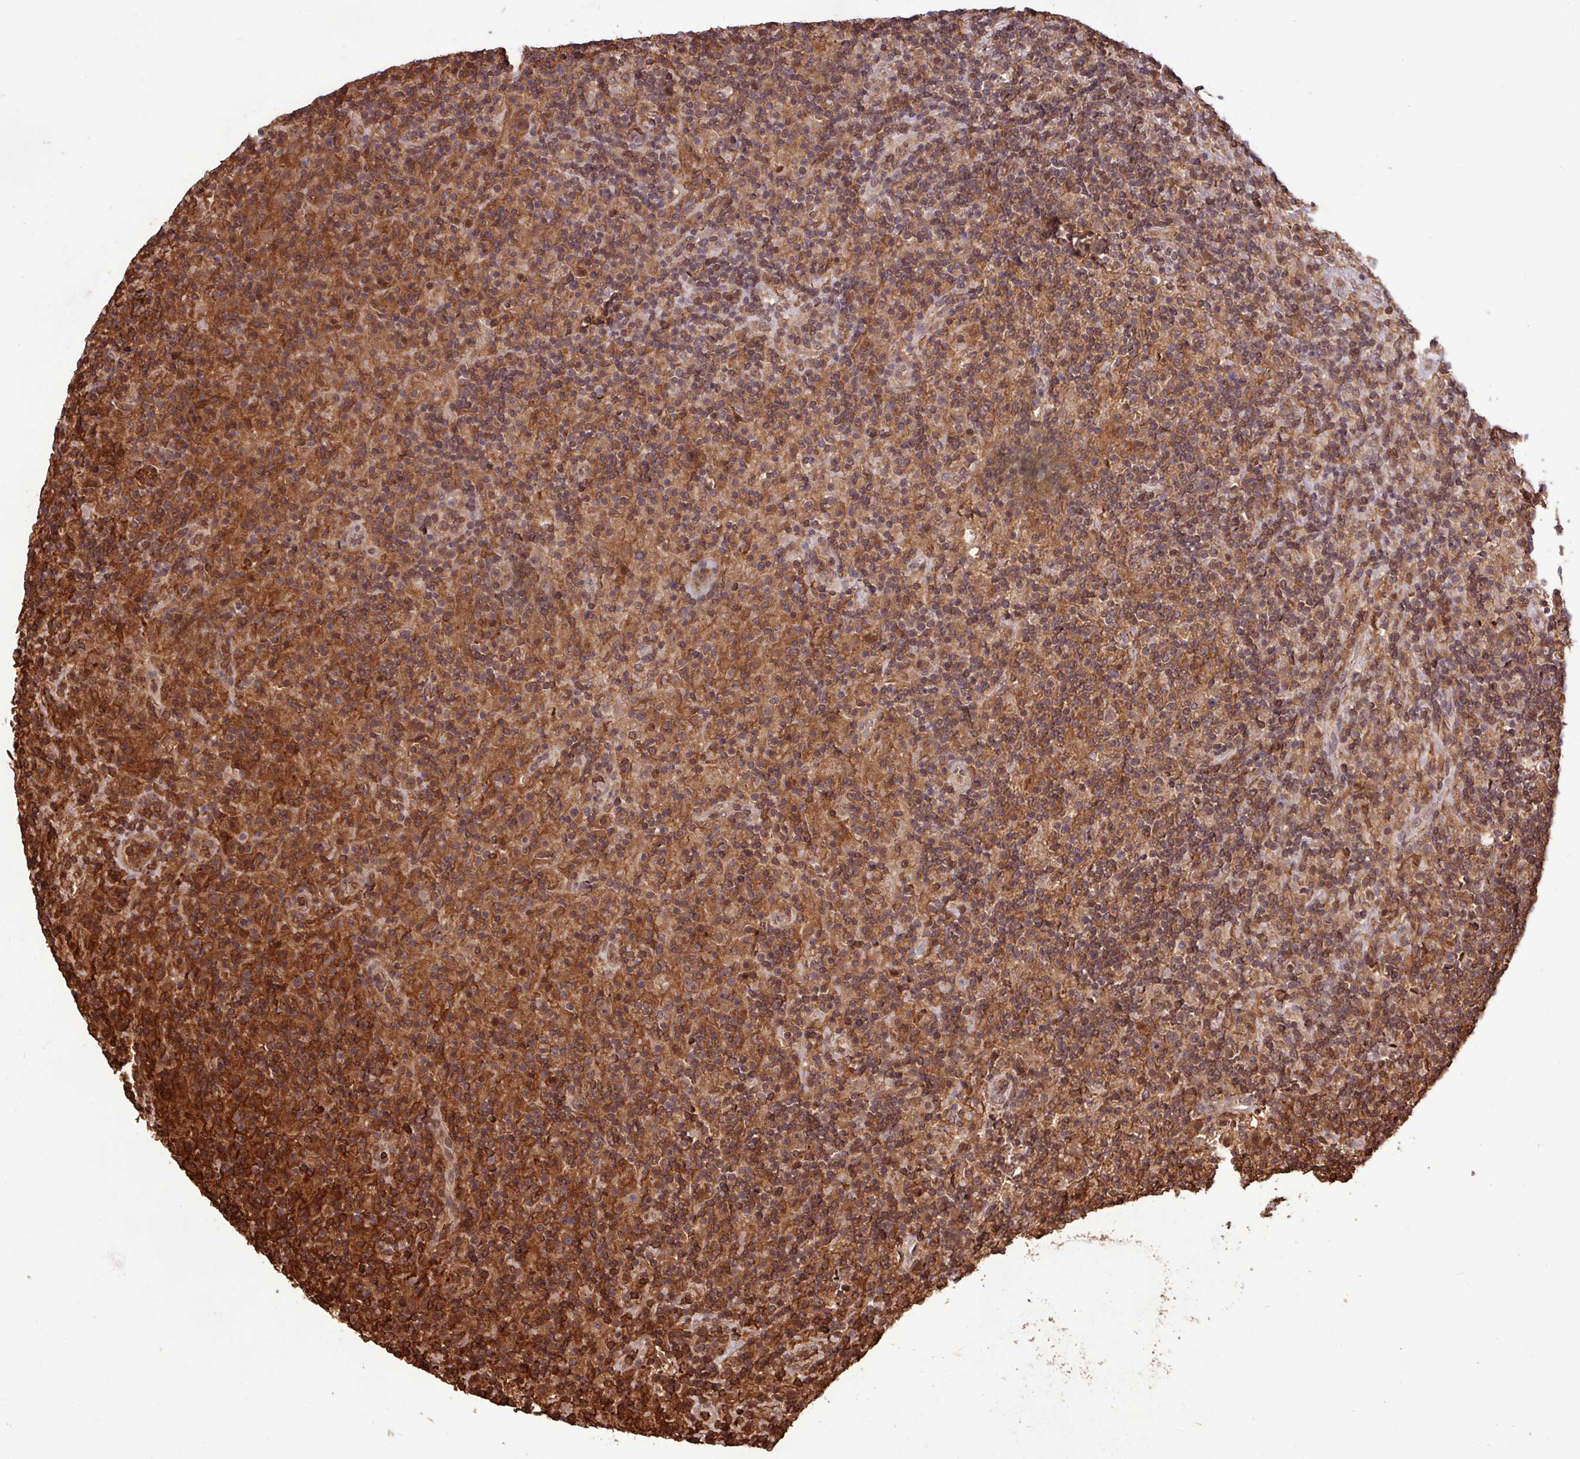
{"staining": {"intensity": "moderate", "quantity": ">75%", "location": "nuclear"}, "tissue": "lymphoma", "cell_type": "Tumor cells", "image_type": "cancer", "snomed": [{"axis": "morphology", "description": "Hodgkin's disease, NOS"}, {"axis": "topography", "description": "Lymph node"}], "caption": "A brown stain labels moderate nuclear positivity of a protein in lymphoma tumor cells. The staining is performed using DAB (3,3'-diaminobenzidine) brown chromogen to label protein expression. The nuclei are counter-stained blue using hematoxylin.", "gene": "GON7", "patient": {"sex": "male", "age": 70}}